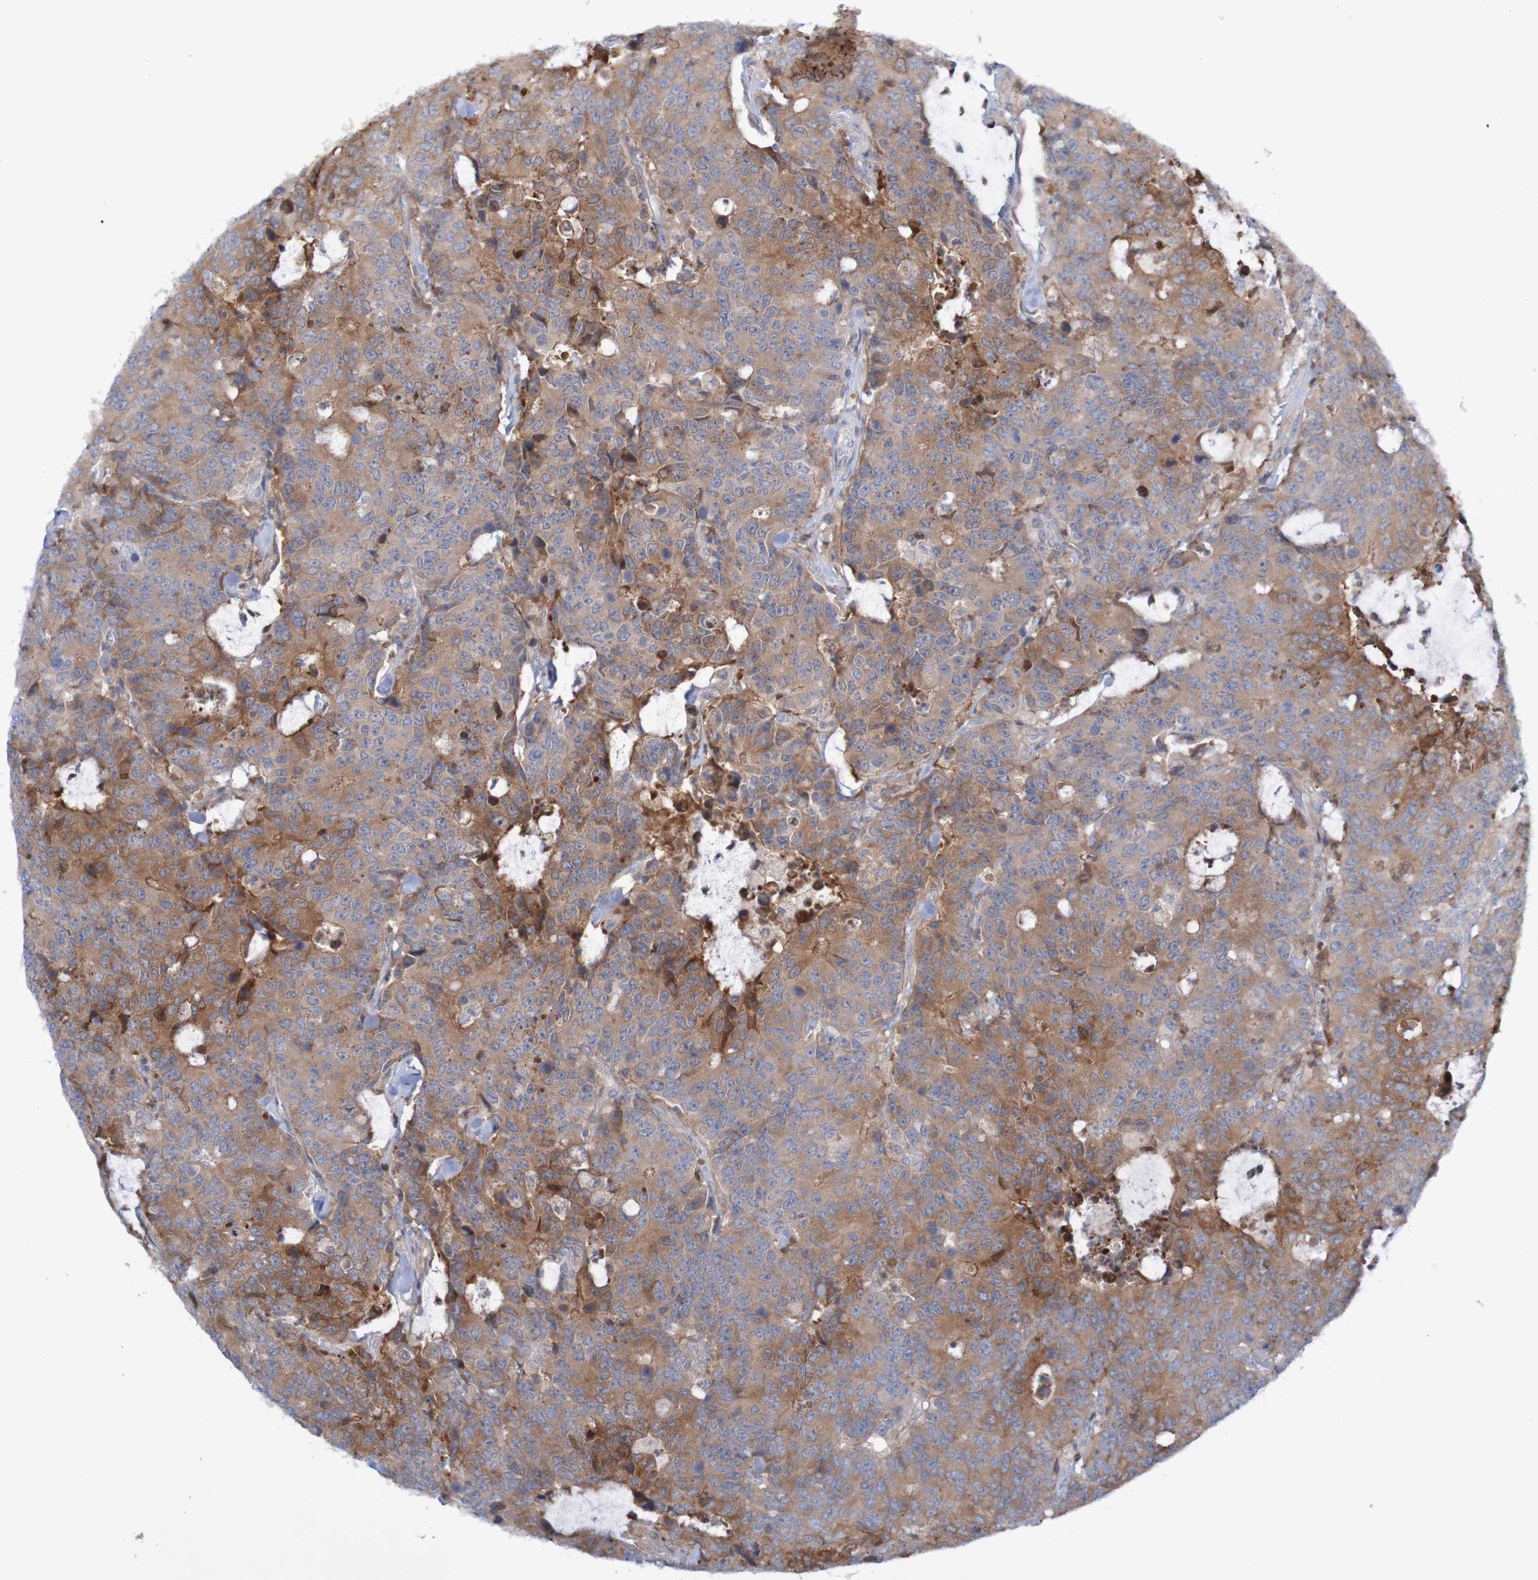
{"staining": {"intensity": "strong", "quantity": "25%-75%", "location": "cytoplasmic/membranous"}, "tissue": "colorectal cancer", "cell_type": "Tumor cells", "image_type": "cancer", "snomed": [{"axis": "morphology", "description": "Adenocarcinoma, NOS"}, {"axis": "topography", "description": "Colon"}], "caption": "A photomicrograph of colorectal cancer (adenocarcinoma) stained for a protein displays strong cytoplasmic/membranous brown staining in tumor cells.", "gene": "ANGPT4", "patient": {"sex": "female", "age": 86}}